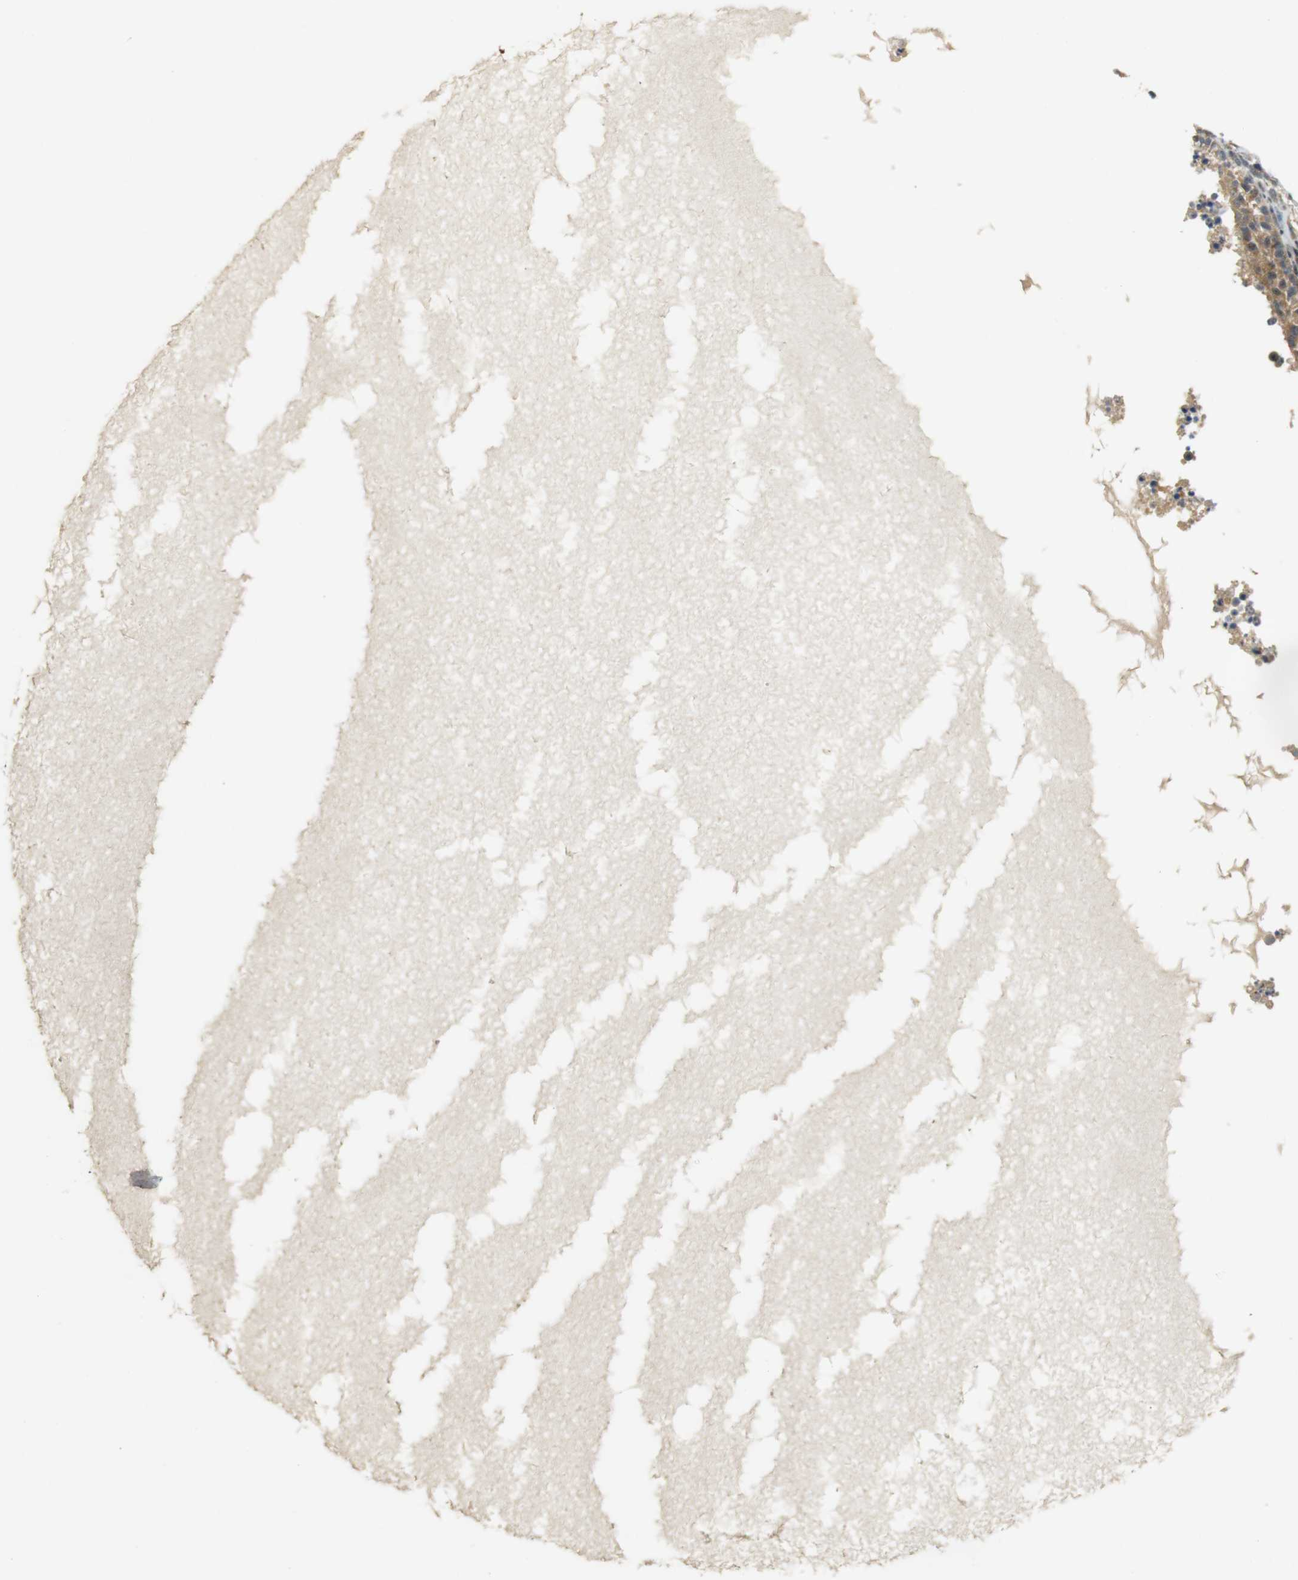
{"staining": {"intensity": "weak", "quantity": "25%-75%", "location": "cytoplasmic/membranous"}, "tissue": "ovary", "cell_type": "Ovarian stroma cells", "image_type": "normal", "snomed": [{"axis": "morphology", "description": "Normal tissue, NOS"}, {"axis": "topography", "description": "Ovary"}], "caption": "A high-resolution photomicrograph shows immunohistochemistry staining of unremarkable ovary, which shows weak cytoplasmic/membranous staining in about 25%-75% of ovarian stroma cells. The protein of interest is stained brown, and the nuclei are stained in blue (DAB IHC with brightfield microscopy, high magnification).", "gene": "TMX3", "patient": {"sex": "female", "age": 35}}